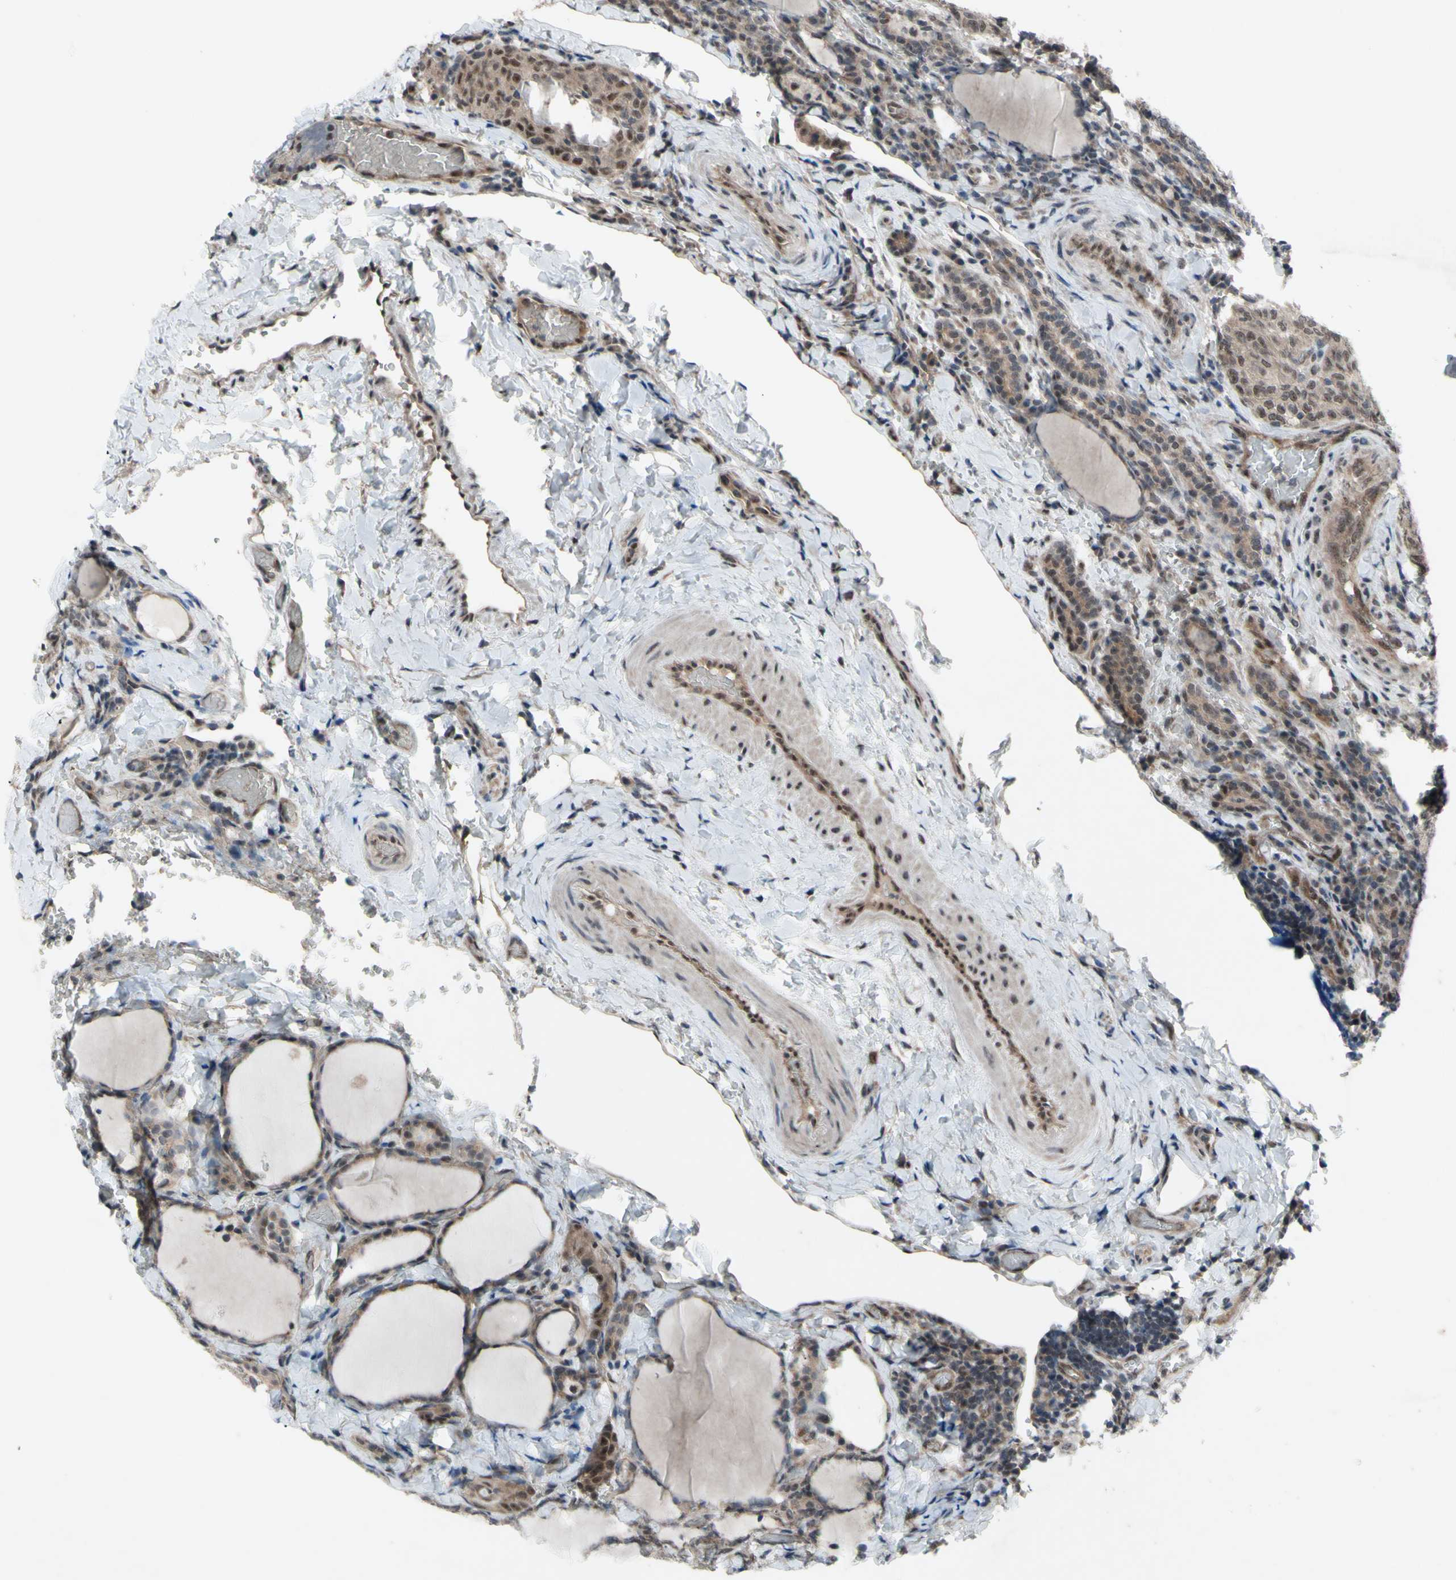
{"staining": {"intensity": "weak", "quantity": ">75%", "location": "cytoplasmic/membranous,nuclear"}, "tissue": "thyroid cancer", "cell_type": "Tumor cells", "image_type": "cancer", "snomed": [{"axis": "morphology", "description": "Normal tissue, NOS"}, {"axis": "morphology", "description": "Papillary adenocarcinoma, NOS"}, {"axis": "topography", "description": "Thyroid gland"}], "caption": "This histopathology image displays immunohistochemistry staining of papillary adenocarcinoma (thyroid), with low weak cytoplasmic/membranous and nuclear positivity in approximately >75% of tumor cells.", "gene": "TRDMT1", "patient": {"sex": "female", "age": 30}}